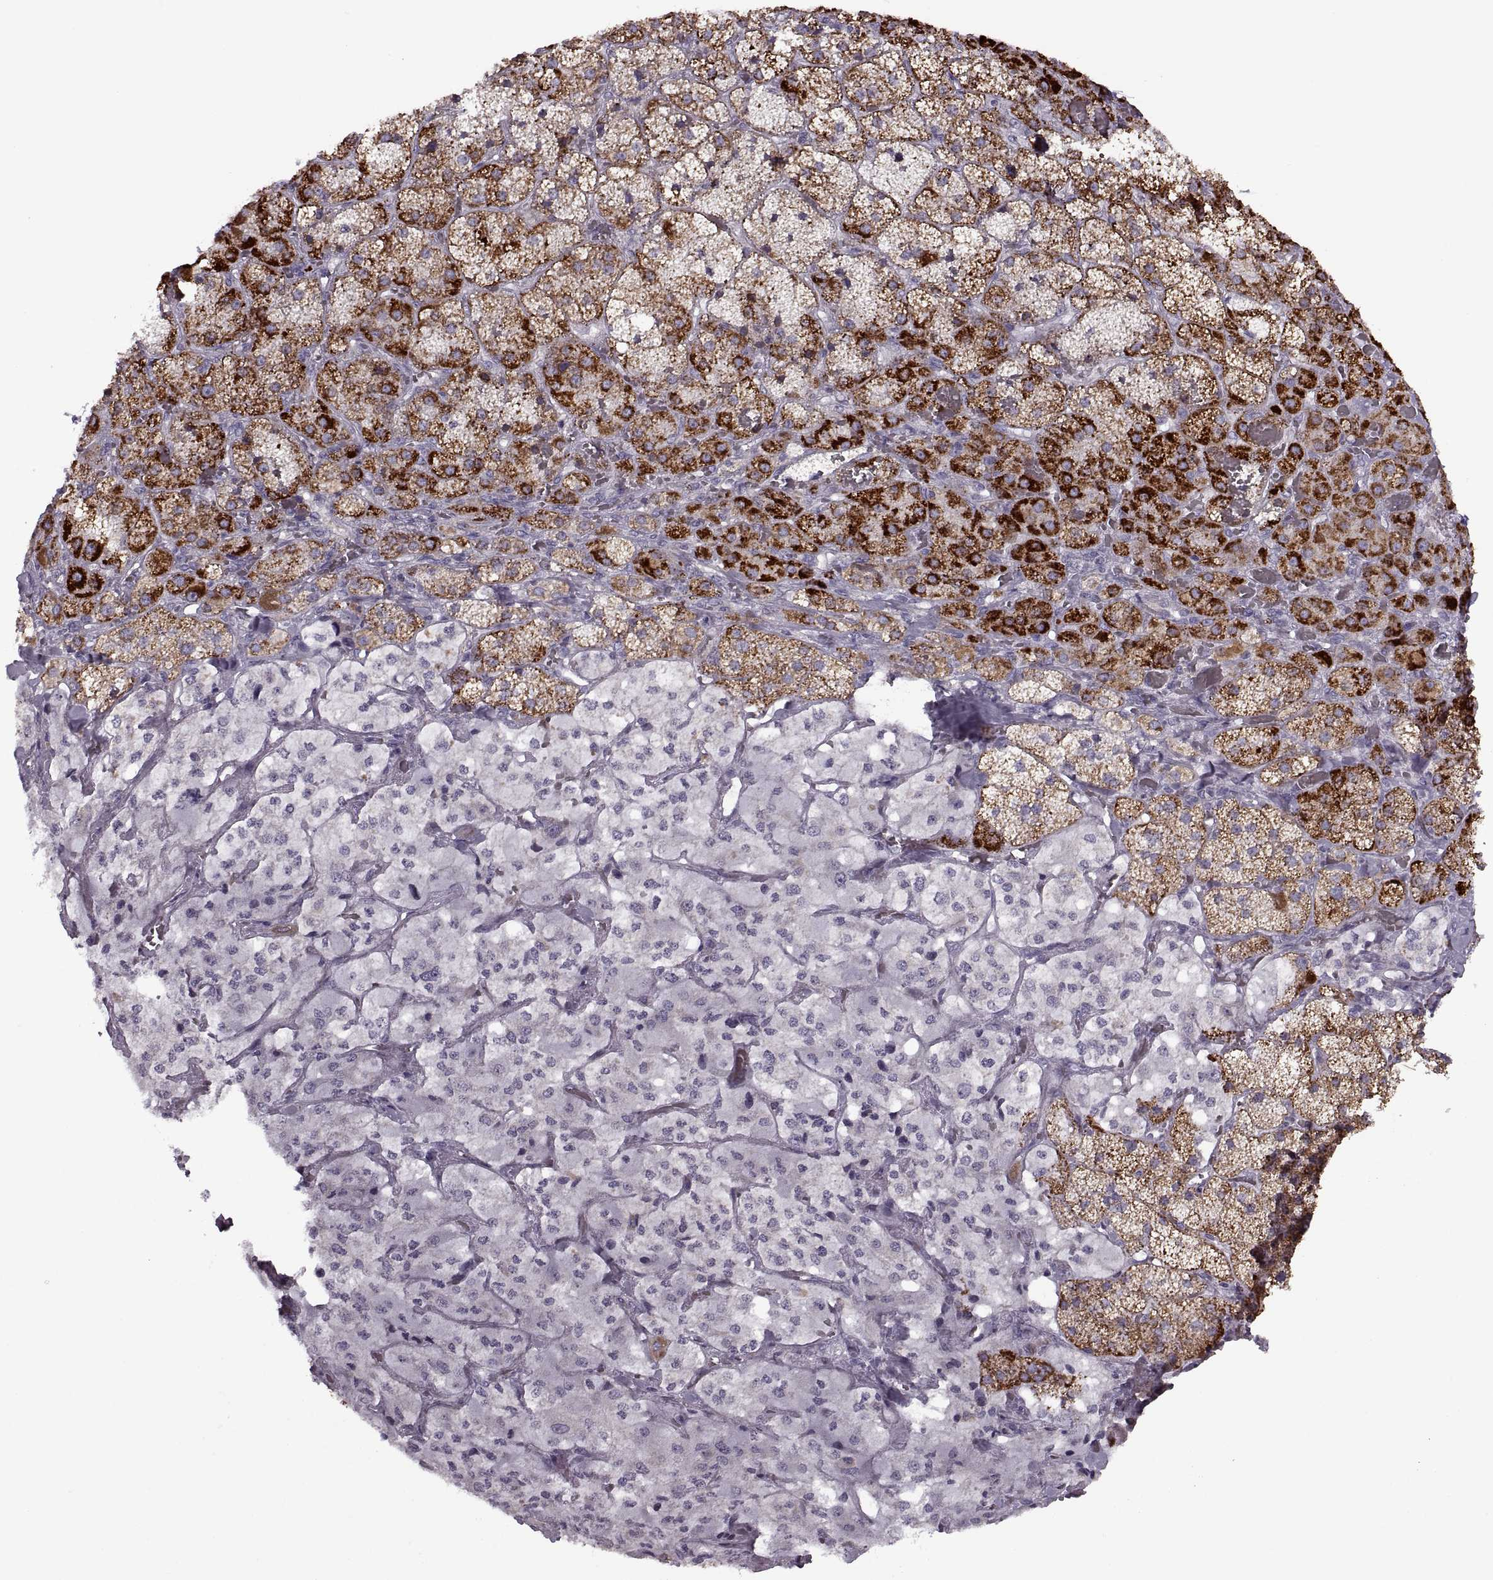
{"staining": {"intensity": "strong", "quantity": "25%-75%", "location": "cytoplasmic/membranous"}, "tissue": "adrenal gland", "cell_type": "Glandular cells", "image_type": "normal", "snomed": [{"axis": "morphology", "description": "Normal tissue, NOS"}, {"axis": "topography", "description": "Adrenal gland"}], "caption": "Normal adrenal gland displays strong cytoplasmic/membranous expression in about 25%-75% of glandular cells The protein of interest is shown in brown color, while the nuclei are stained blue..", "gene": "PIERCE1", "patient": {"sex": "male", "age": 57}}